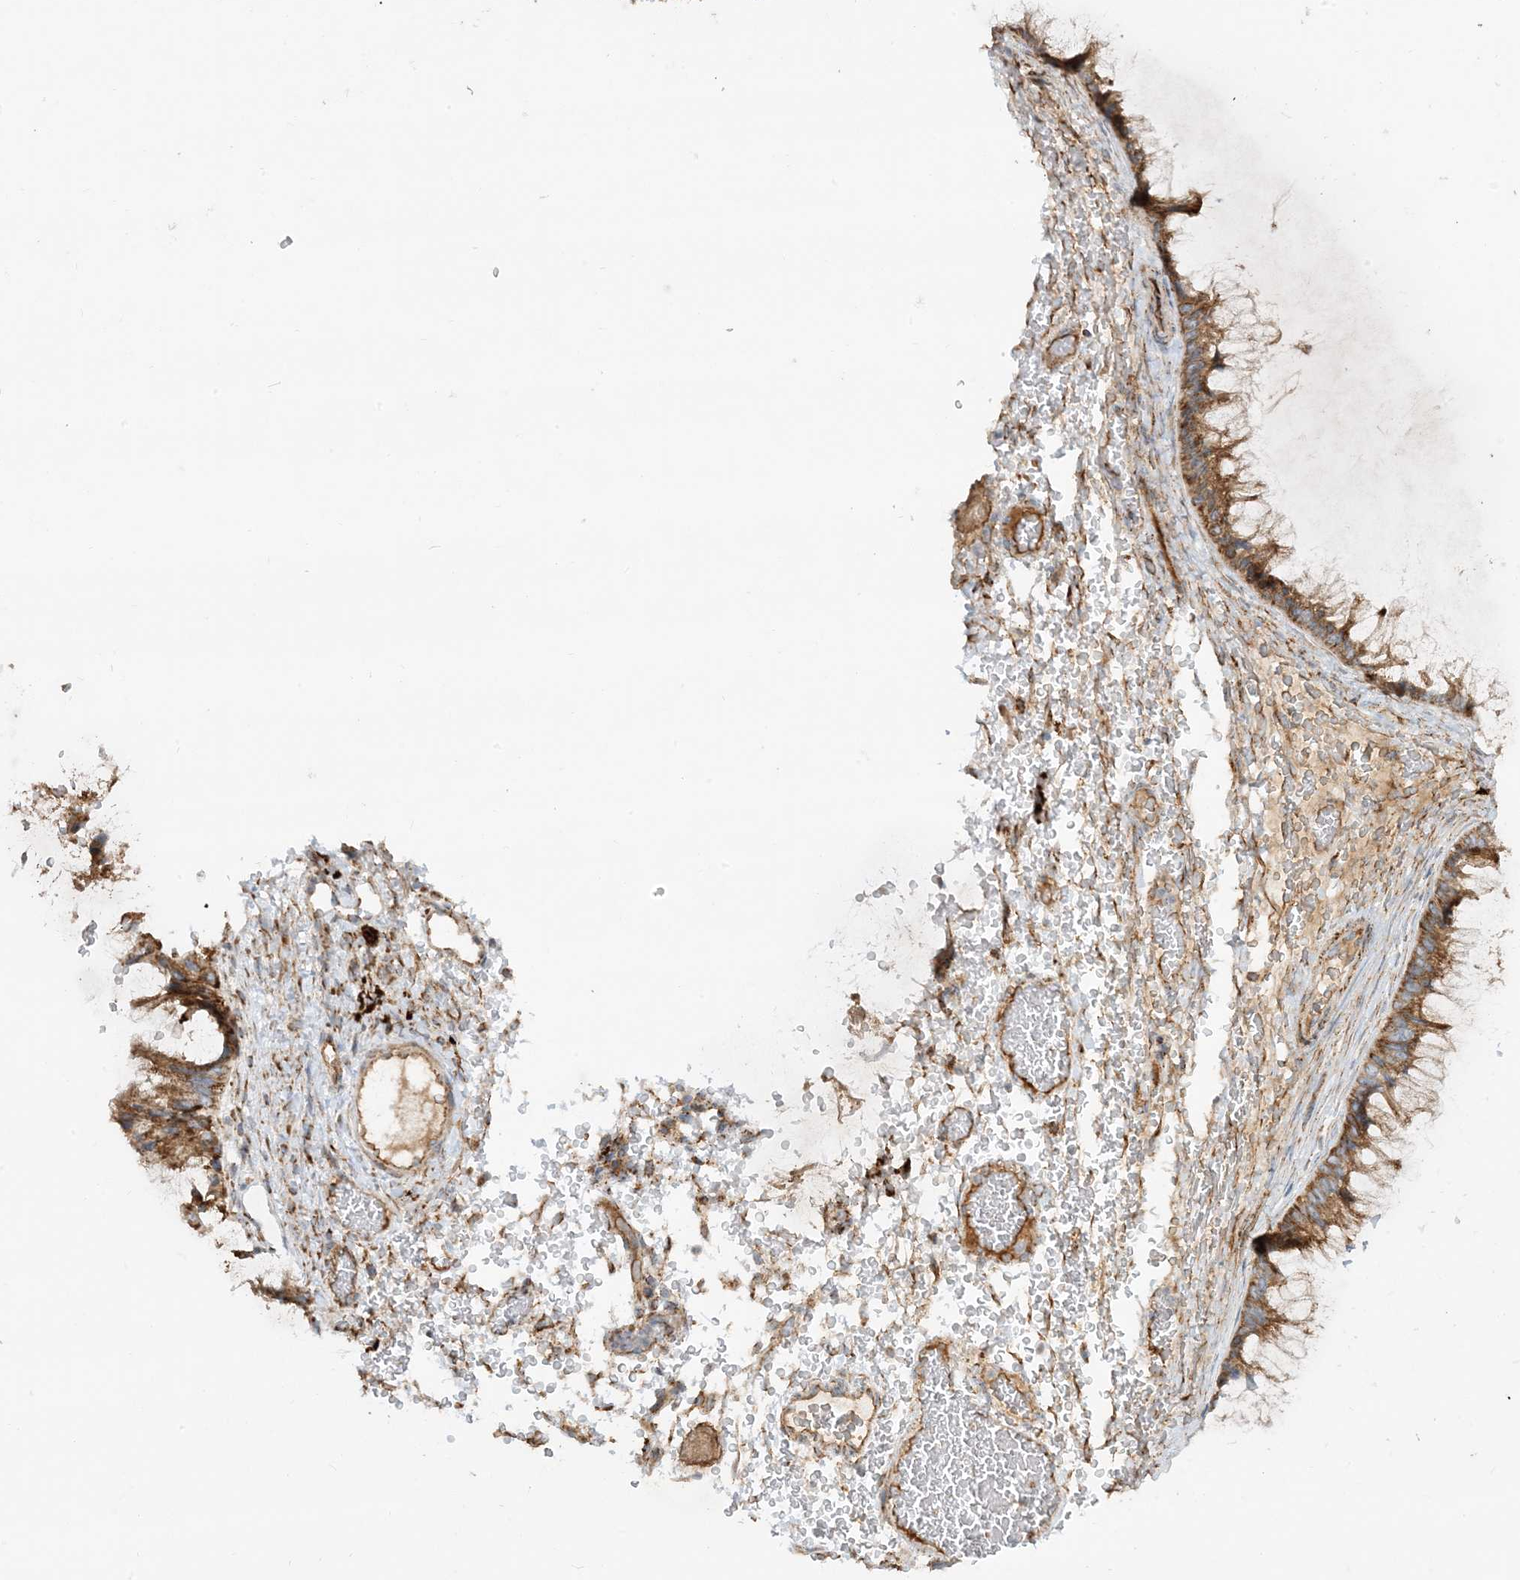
{"staining": {"intensity": "moderate", "quantity": ">75%", "location": "cytoplasmic/membranous"}, "tissue": "ovarian cancer", "cell_type": "Tumor cells", "image_type": "cancer", "snomed": [{"axis": "morphology", "description": "Cystadenocarcinoma, mucinous, NOS"}, {"axis": "topography", "description": "Ovary"}], "caption": "This photomicrograph reveals immunohistochemistry (IHC) staining of human ovarian cancer (mucinous cystadenocarcinoma), with medium moderate cytoplasmic/membranous staining in about >75% of tumor cells.", "gene": "NDUFAF3", "patient": {"sex": "female", "age": 37}}